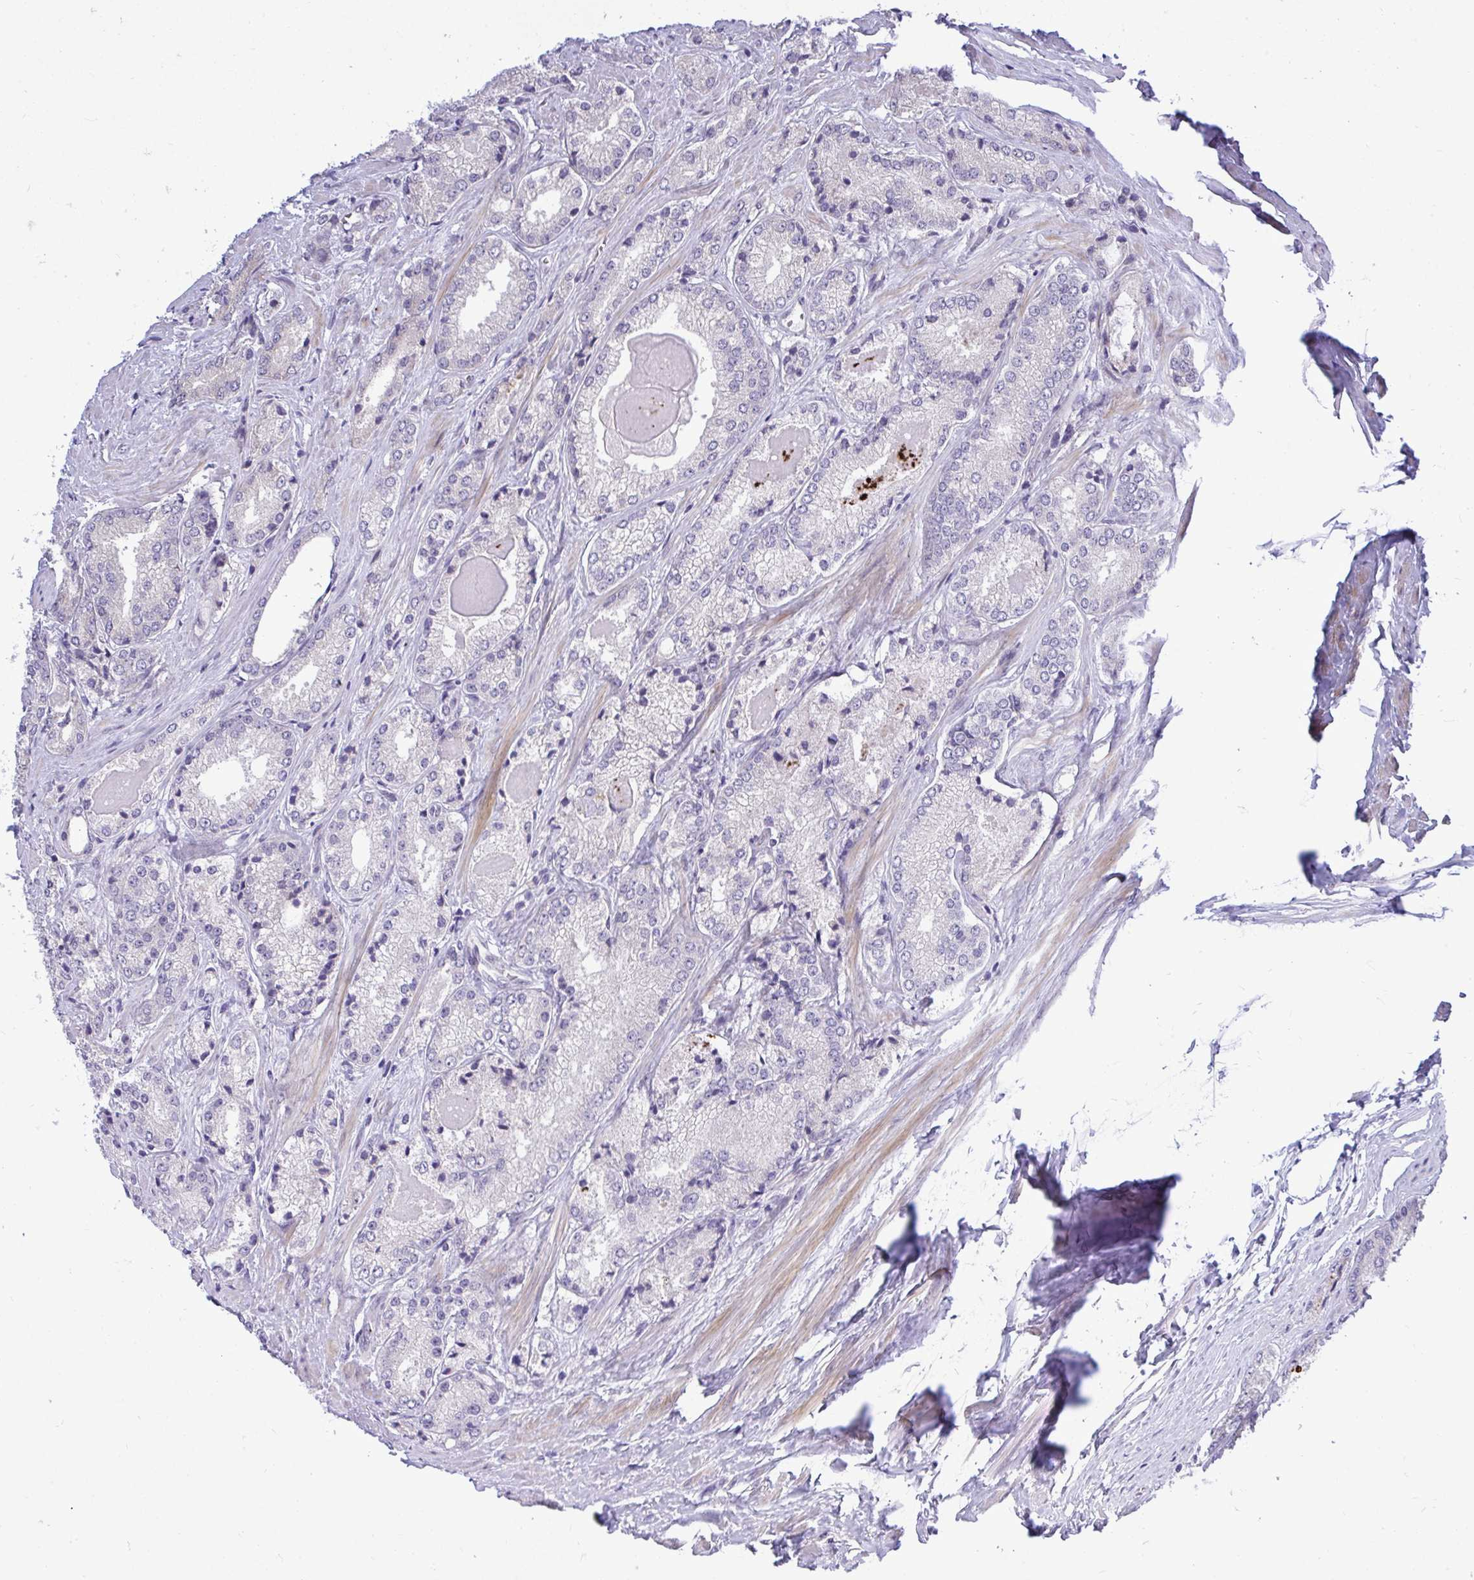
{"staining": {"intensity": "negative", "quantity": "none", "location": "none"}, "tissue": "prostate cancer", "cell_type": "Tumor cells", "image_type": "cancer", "snomed": [{"axis": "morphology", "description": "Adenocarcinoma, NOS"}, {"axis": "morphology", "description": "Adenocarcinoma, Low grade"}, {"axis": "topography", "description": "Prostate"}], "caption": "DAB (3,3'-diaminobenzidine) immunohistochemical staining of human prostate cancer displays no significant expression in tumor cells.", "gene": "HMBOX1", "patient": {"sex": "male", "age": 68}}